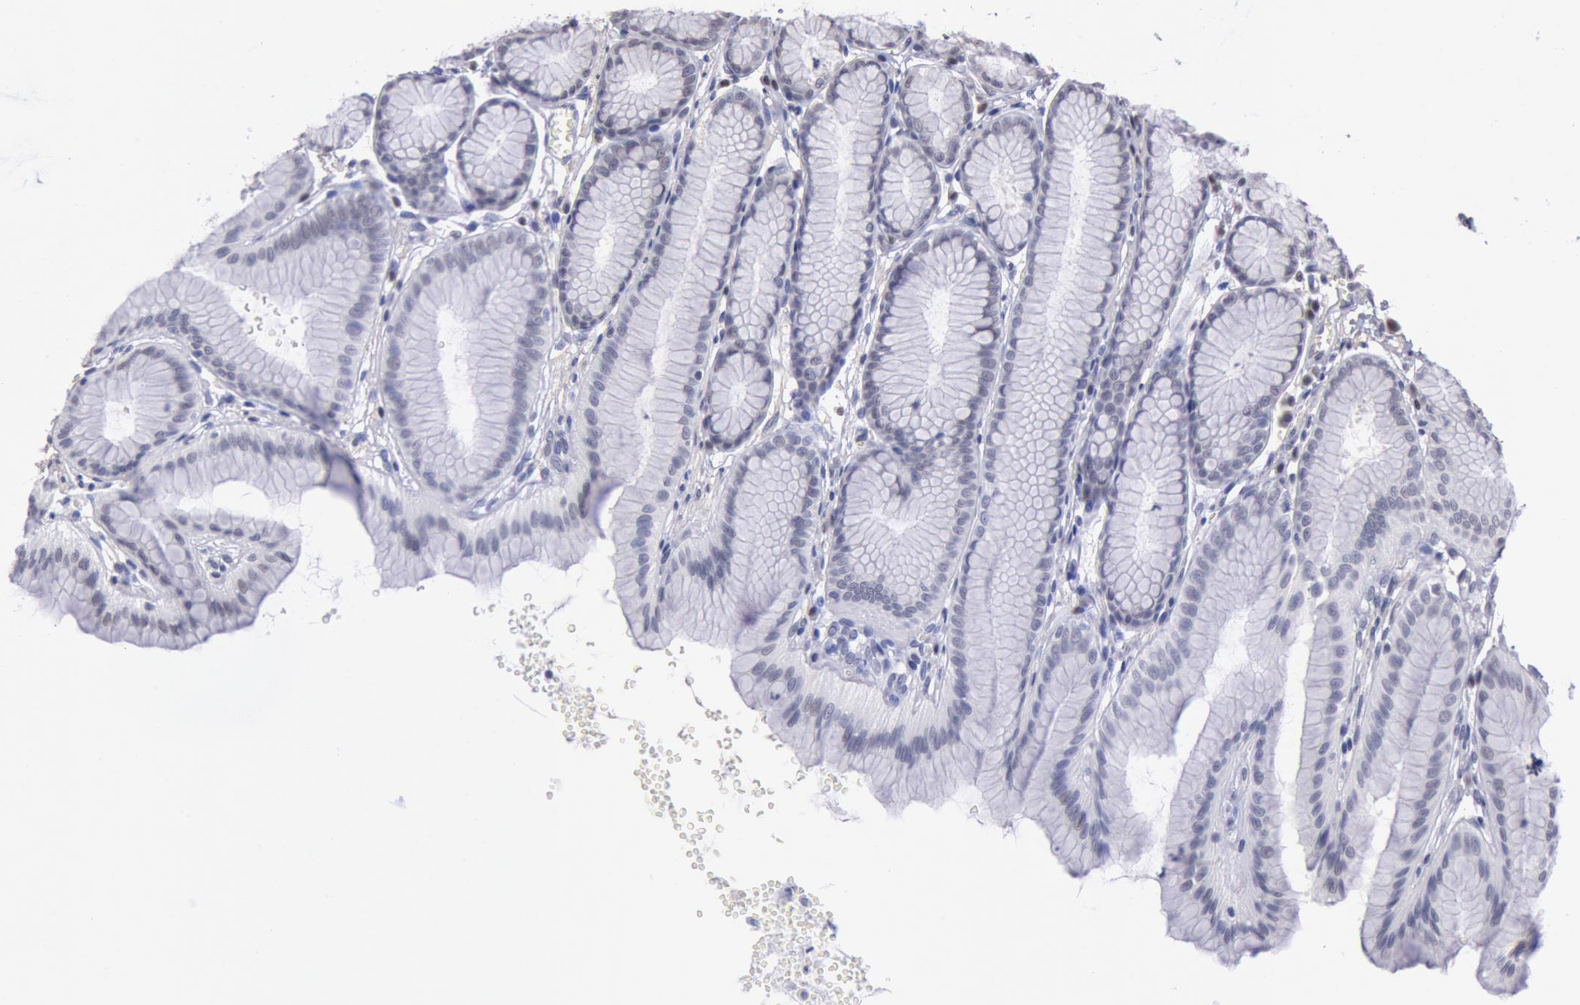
{"staining": {"intensity": "negative", "quantity": "none", "location": "none"}, "tissue": "stomach", "cell_type": "Glandular cells", "image_type": "normal", "snomed": [{"axis": "morphology", "description": "Normal tissue, NOS"}, {"axis": "topography", "description": "Stomach"}], "caption": "This is an IHC histopathology image of unremarkable human stomach. There is no positivity in glandular cells.", "gene": "MYH6", "patient": {"sex": "male", "age": 42}}